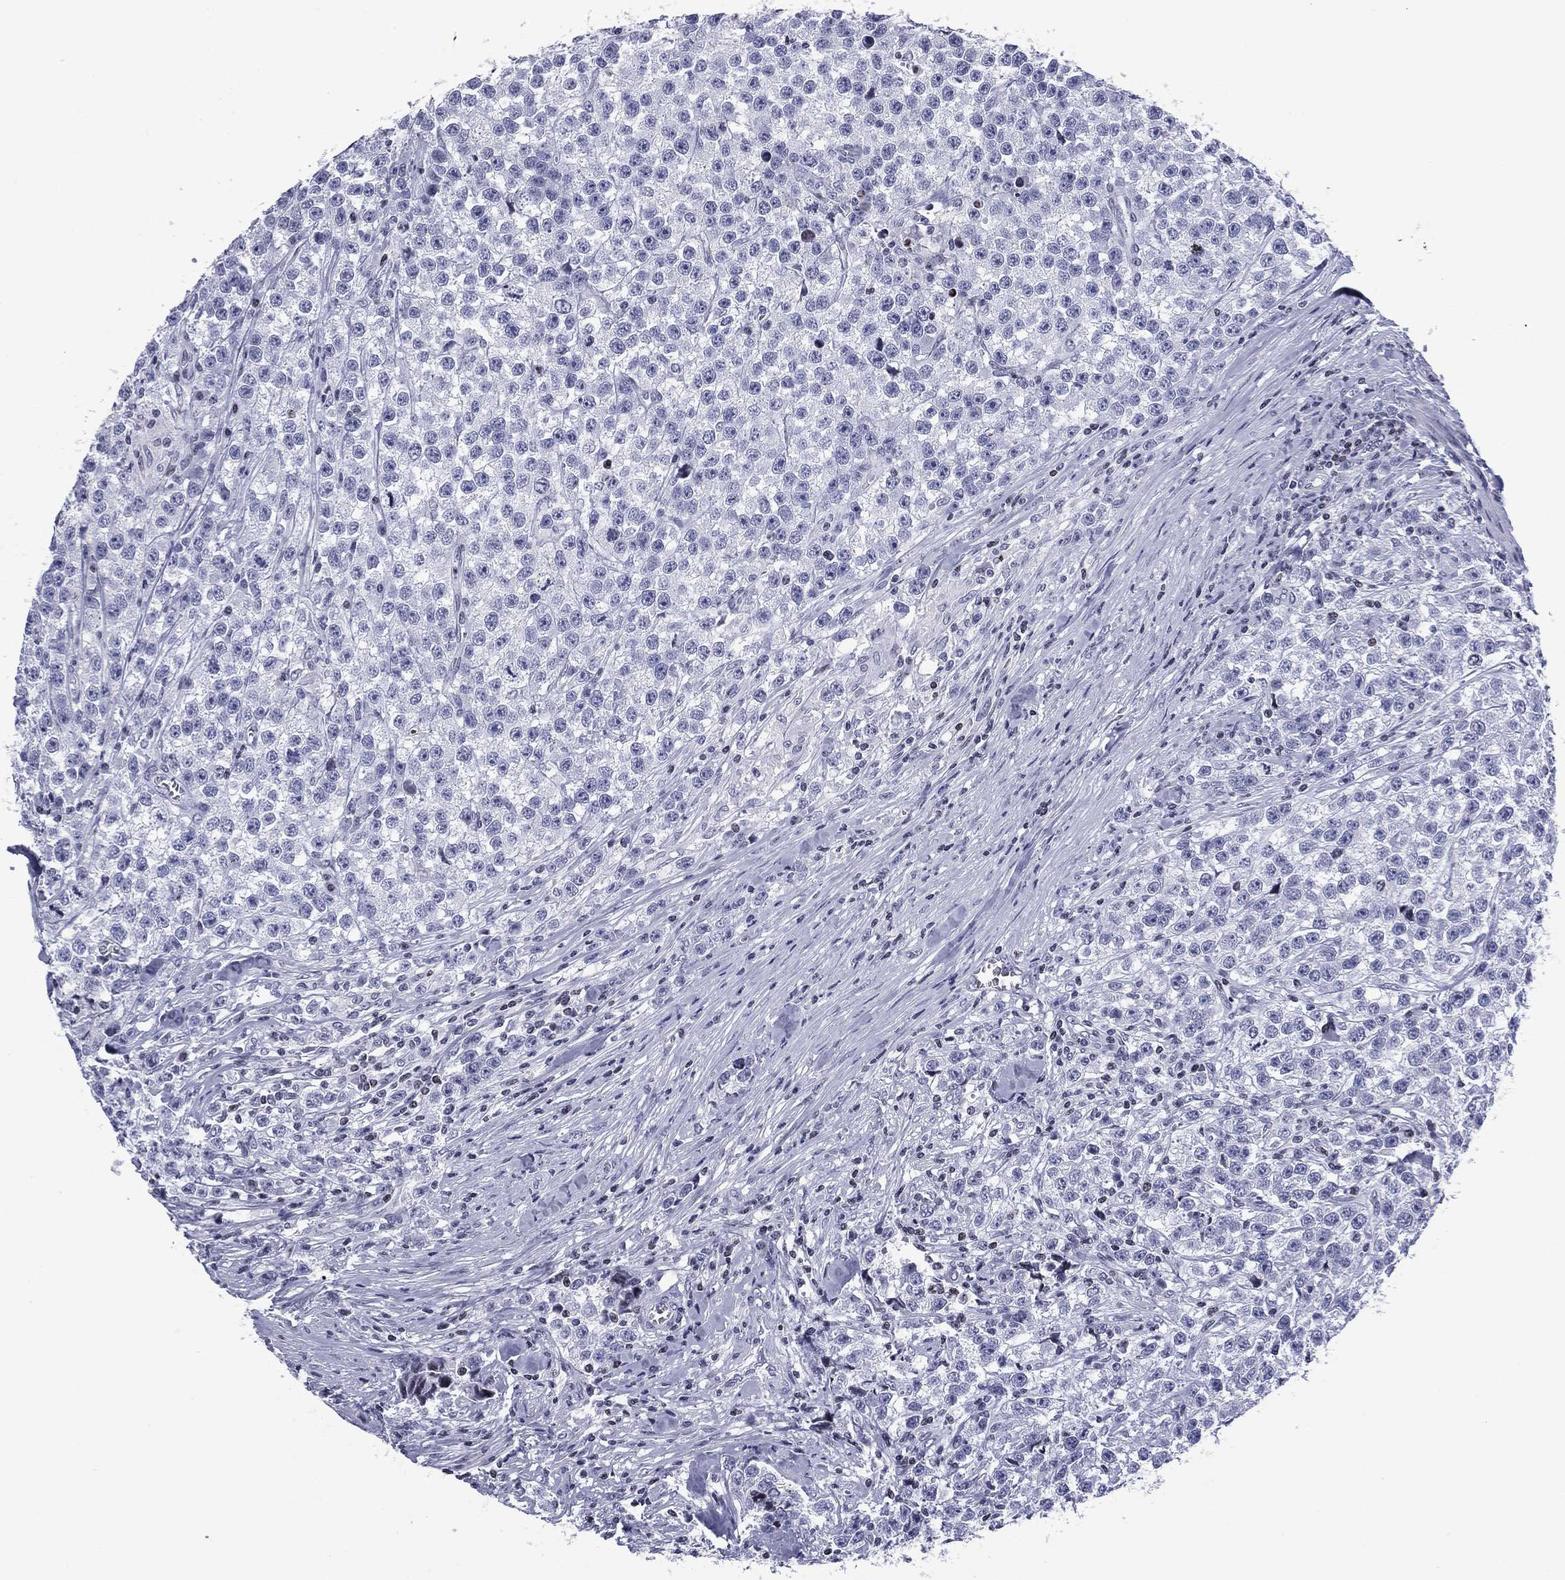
{"staining": {"intensity": "negative", "quantity": "none", "location": "none"}, "tissue": "testis cancer", "cell_type": "Tumor cells", "image_type": "cancer", "snomed": [{"axis": "morphology", "description": "Seminoma, NOS"}, {"axis": "topography", "description": "Testis"}], "caption": "This is a image of IHC staining of seminoma (testis), which shows no staining in tumor cells.", "gene": "CCDC144A", "patient": {"sex": "male", "age": 59}}